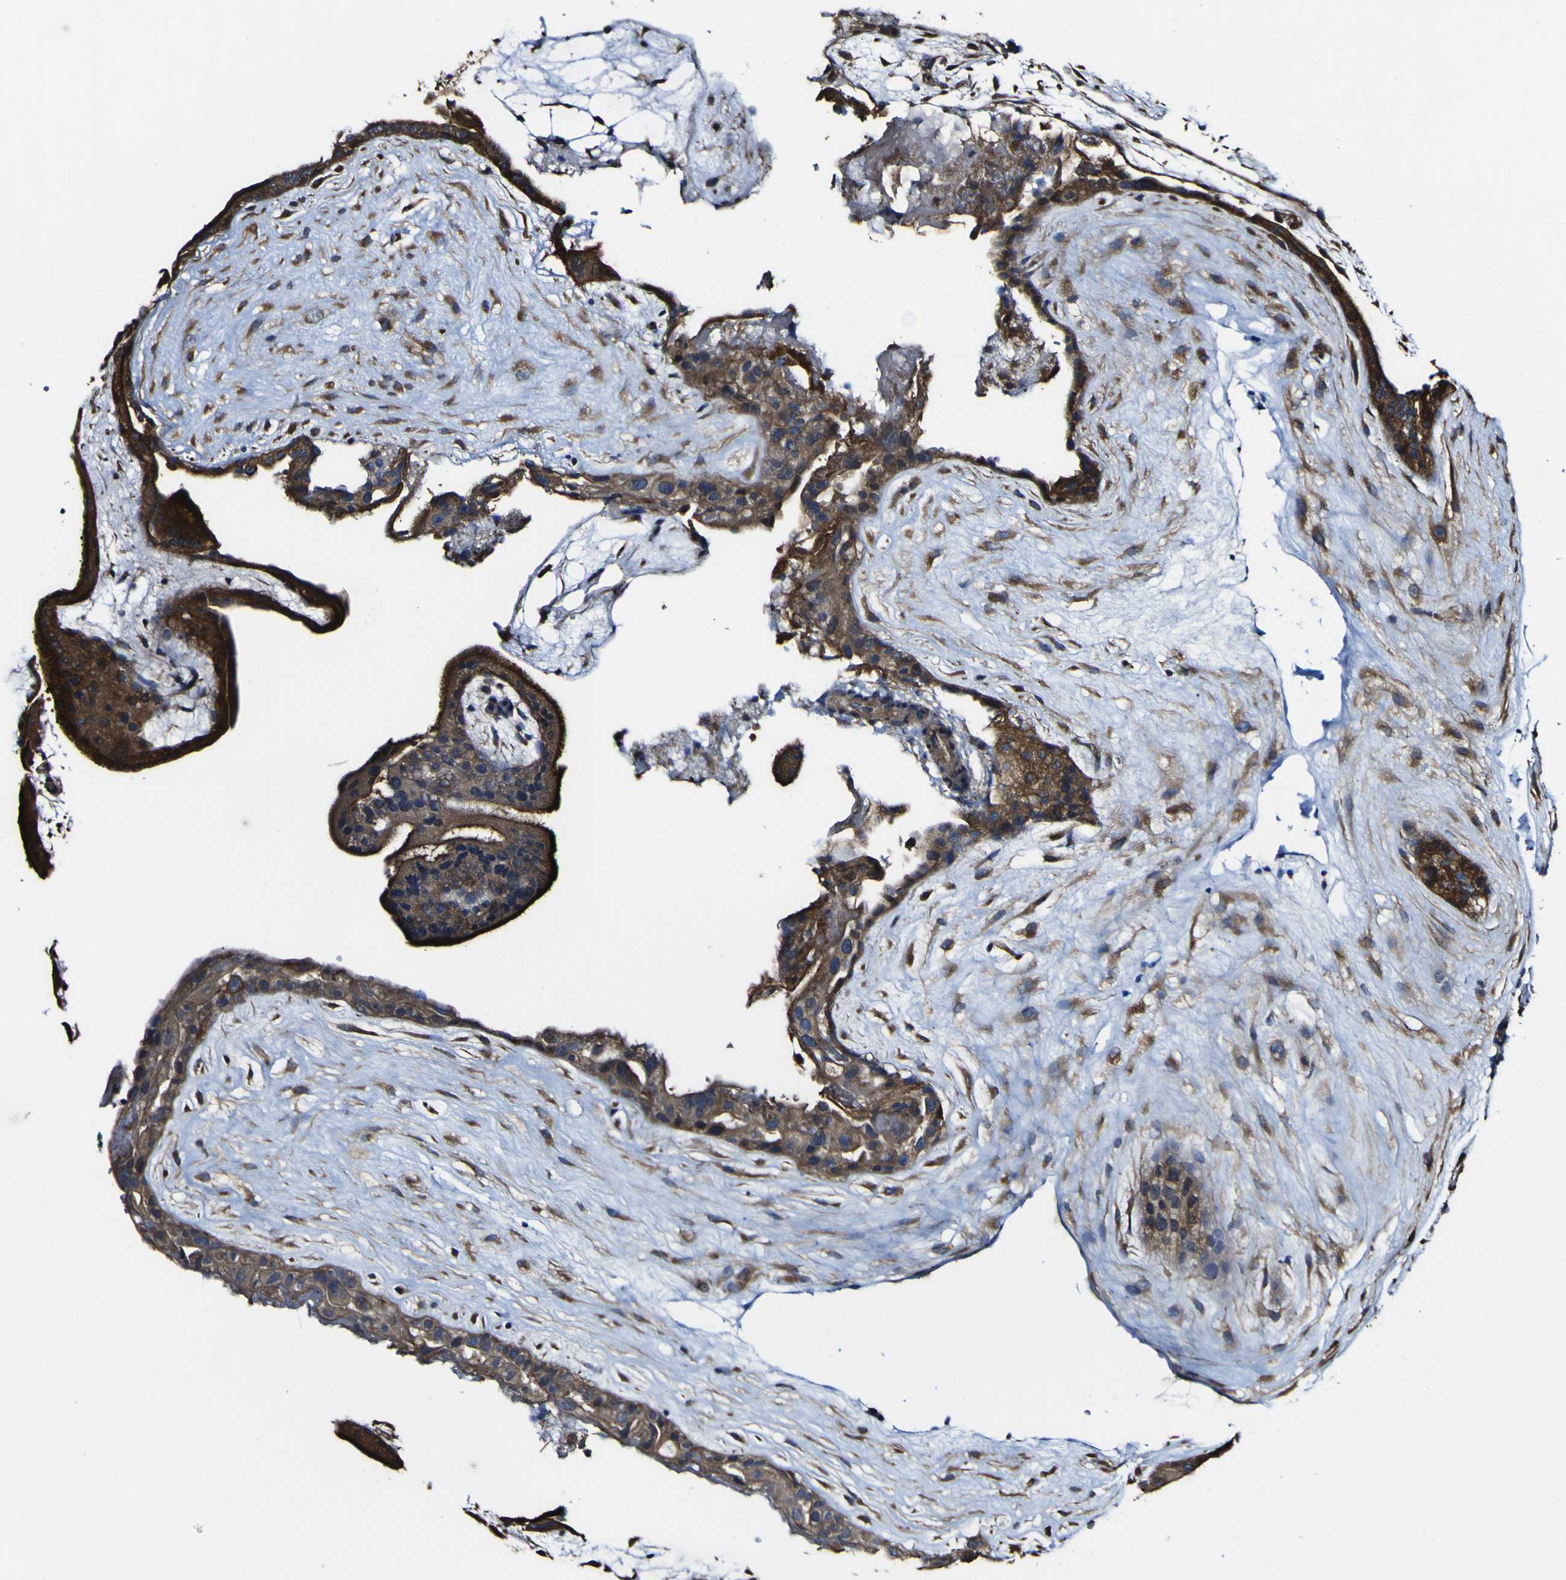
{"staining": {"intensity": "moderate", "quantity": ">75%", "location": "cytoplasmic/membranous"}, "tissue": "placenta", "cell_type": "Decidual cells", "image_type": "normal", "snomed": [{"axis": "morphology", "description": "Normal tissue, NOS"}, {"axis": "topography", "description": "Placenta"}], "caption": "Immunohistochemical staining of benign human placenta demonstrates medium levels of moderate cytoplasmic/membranous staining in about >75% of decidual cells.", "gene": "NAALADL2", "patient": {"sex": "female", "age": 19}}